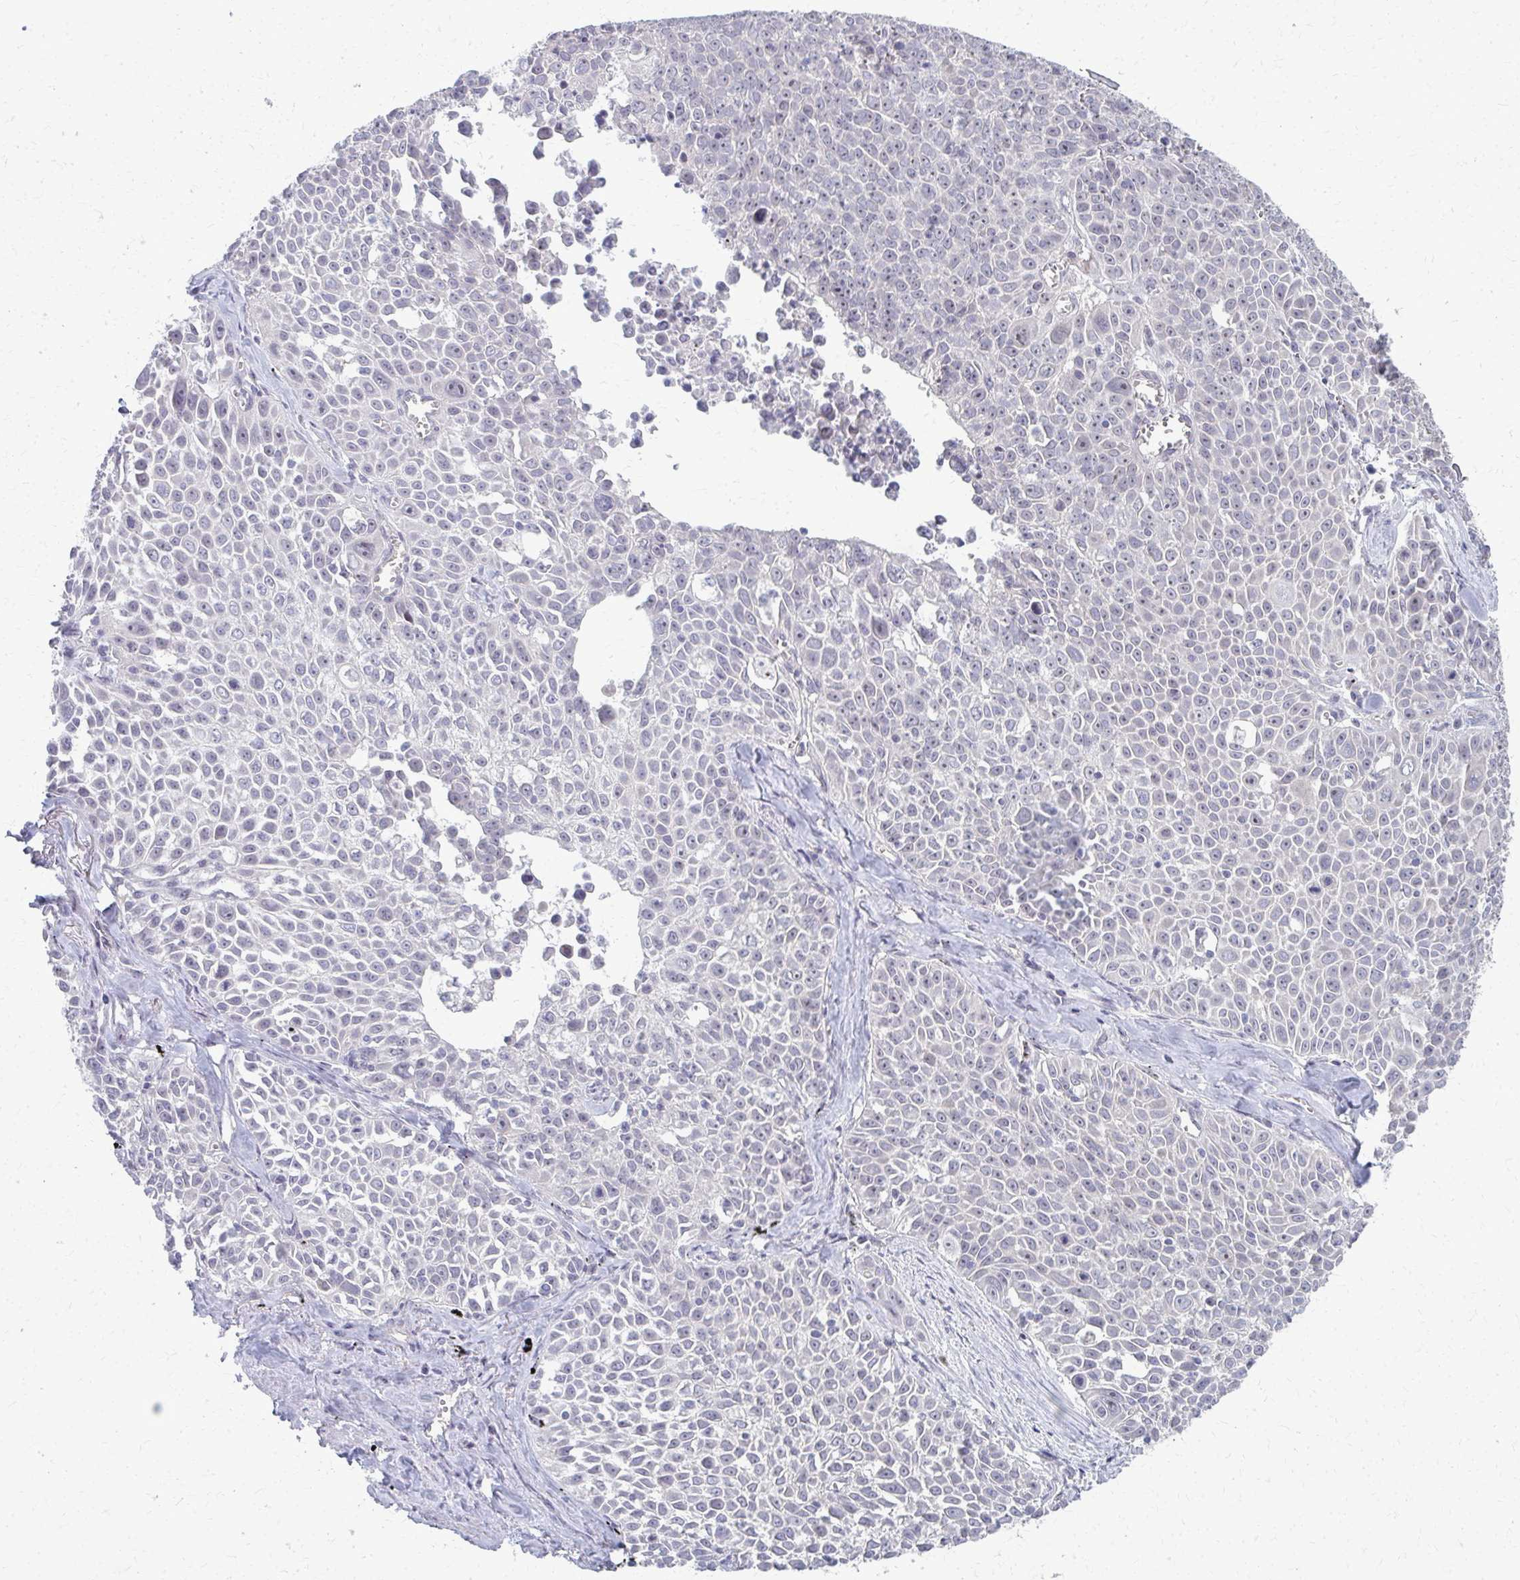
{"staining": {"intensity": "weak", "quantity": "25%-75%", "location": "nuclear"}, "tissue": "lung cancer", "cell_type": "Tumor cells", "image_type": "cancer", "snomed": [{"axis": "morphology", "description": "Squamous cell carcinoma, NOS"}, {"axis": "morphology", "description": "Squamous cell carcinoma, metastatic, NOS"}, {"axis": "topography", "description": "Lymph node"}, {"axis": "topography", "description": "Lung"}], "caption": "Immunohistochemistry image of human lung cancer stained for a protein (brown), which exhibits low levels of weak nuclear positivity in about 25%-75% of tumor cells.", "gene": "NUDT16", "patient": {"sex": "female", "age": 62}}